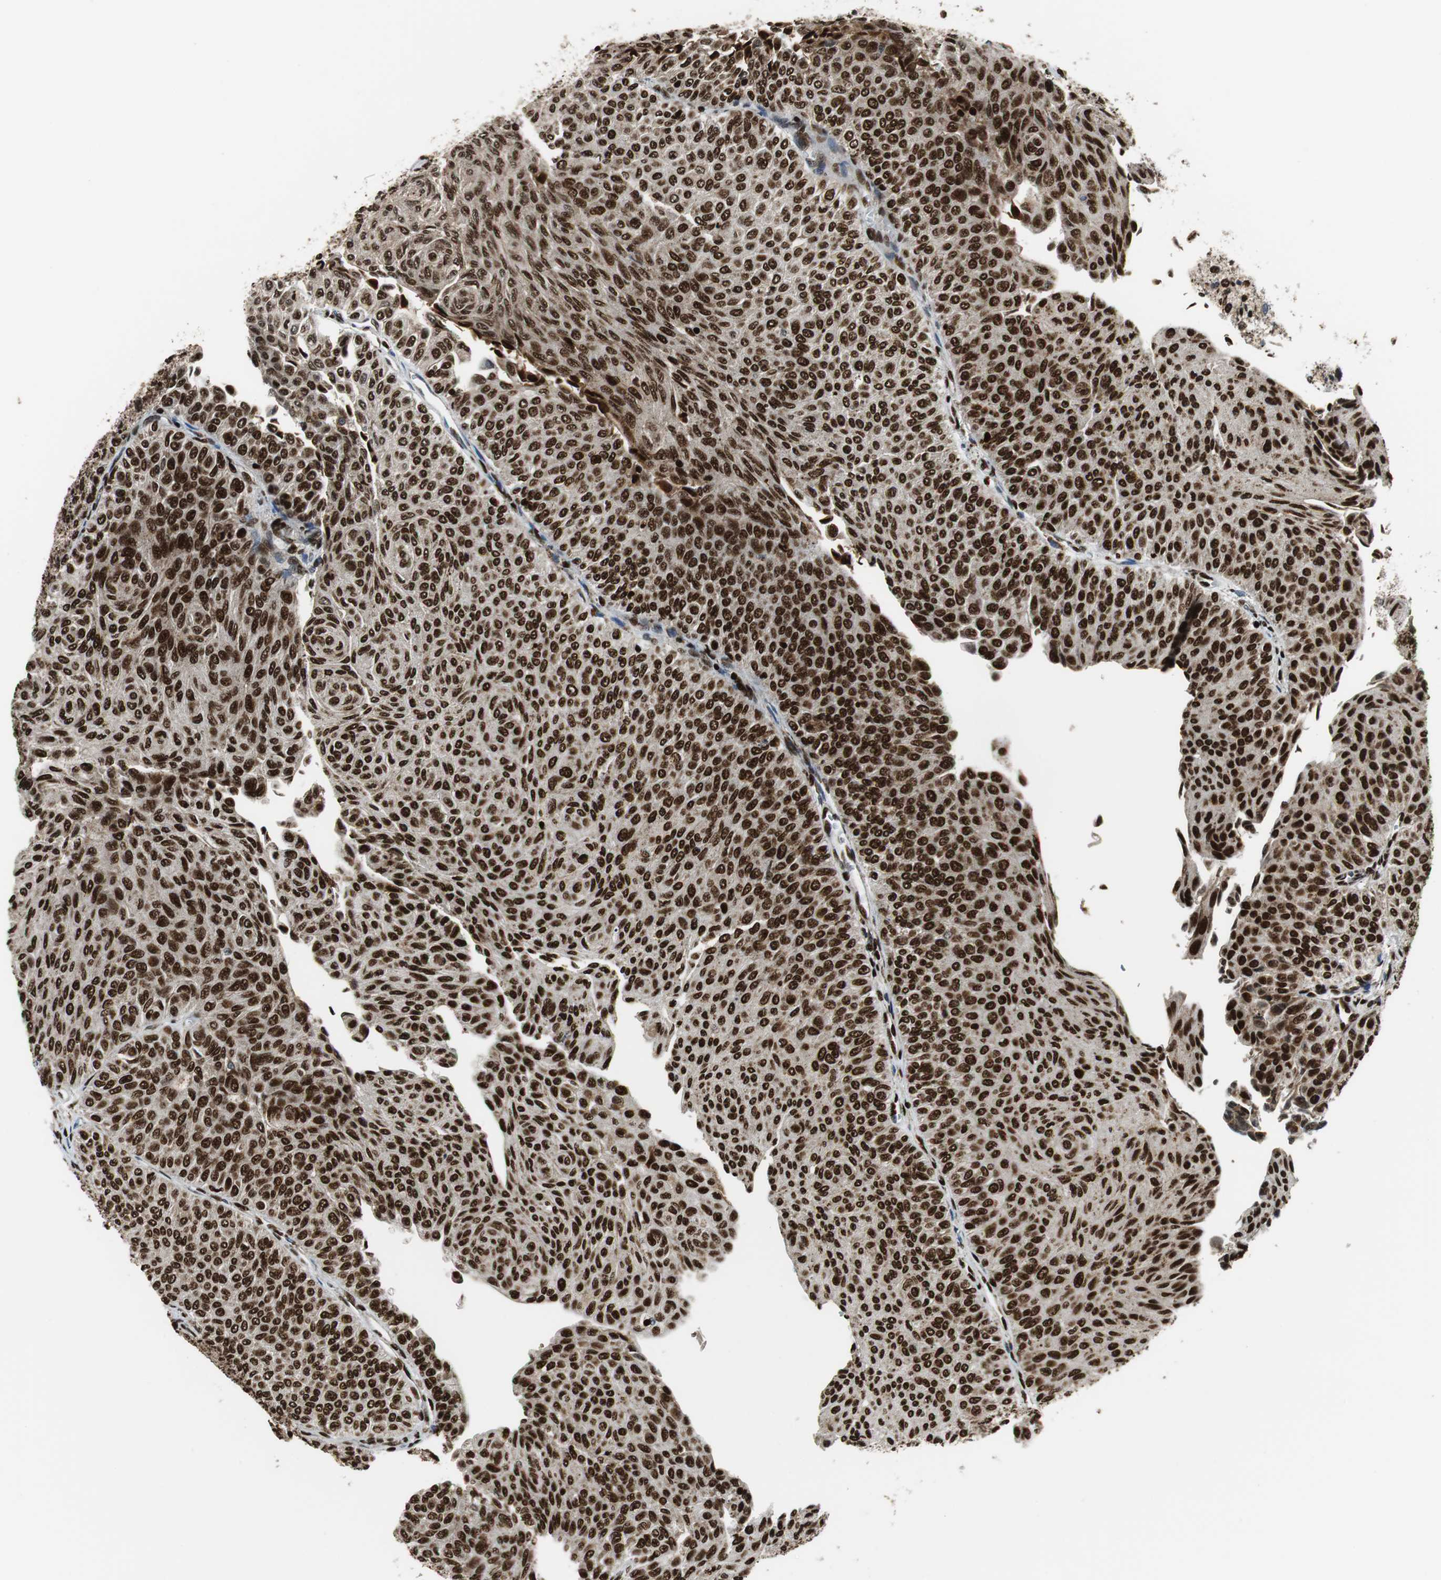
{"staining": {"intensity": "strong", "quantity": ">75%", "location": "nuclear"}, "tissue": "urothelial cancer", "cell_type": "Tumor cells", "image_type": "cancer", "snomed": [{"axis": "morphology", "description": "Urothelial carcinoma, Low grade"}, {"axis": "topography", "description": "Urinary bladder"}], "caption": "Approximately >75% of tumor cells in urothelial cancer show strong nuclear protein positivity as visualized by brown immunohistochemical staining.", "gene": "HDAC1", "patient": {"sex": "male", "age": 78}}